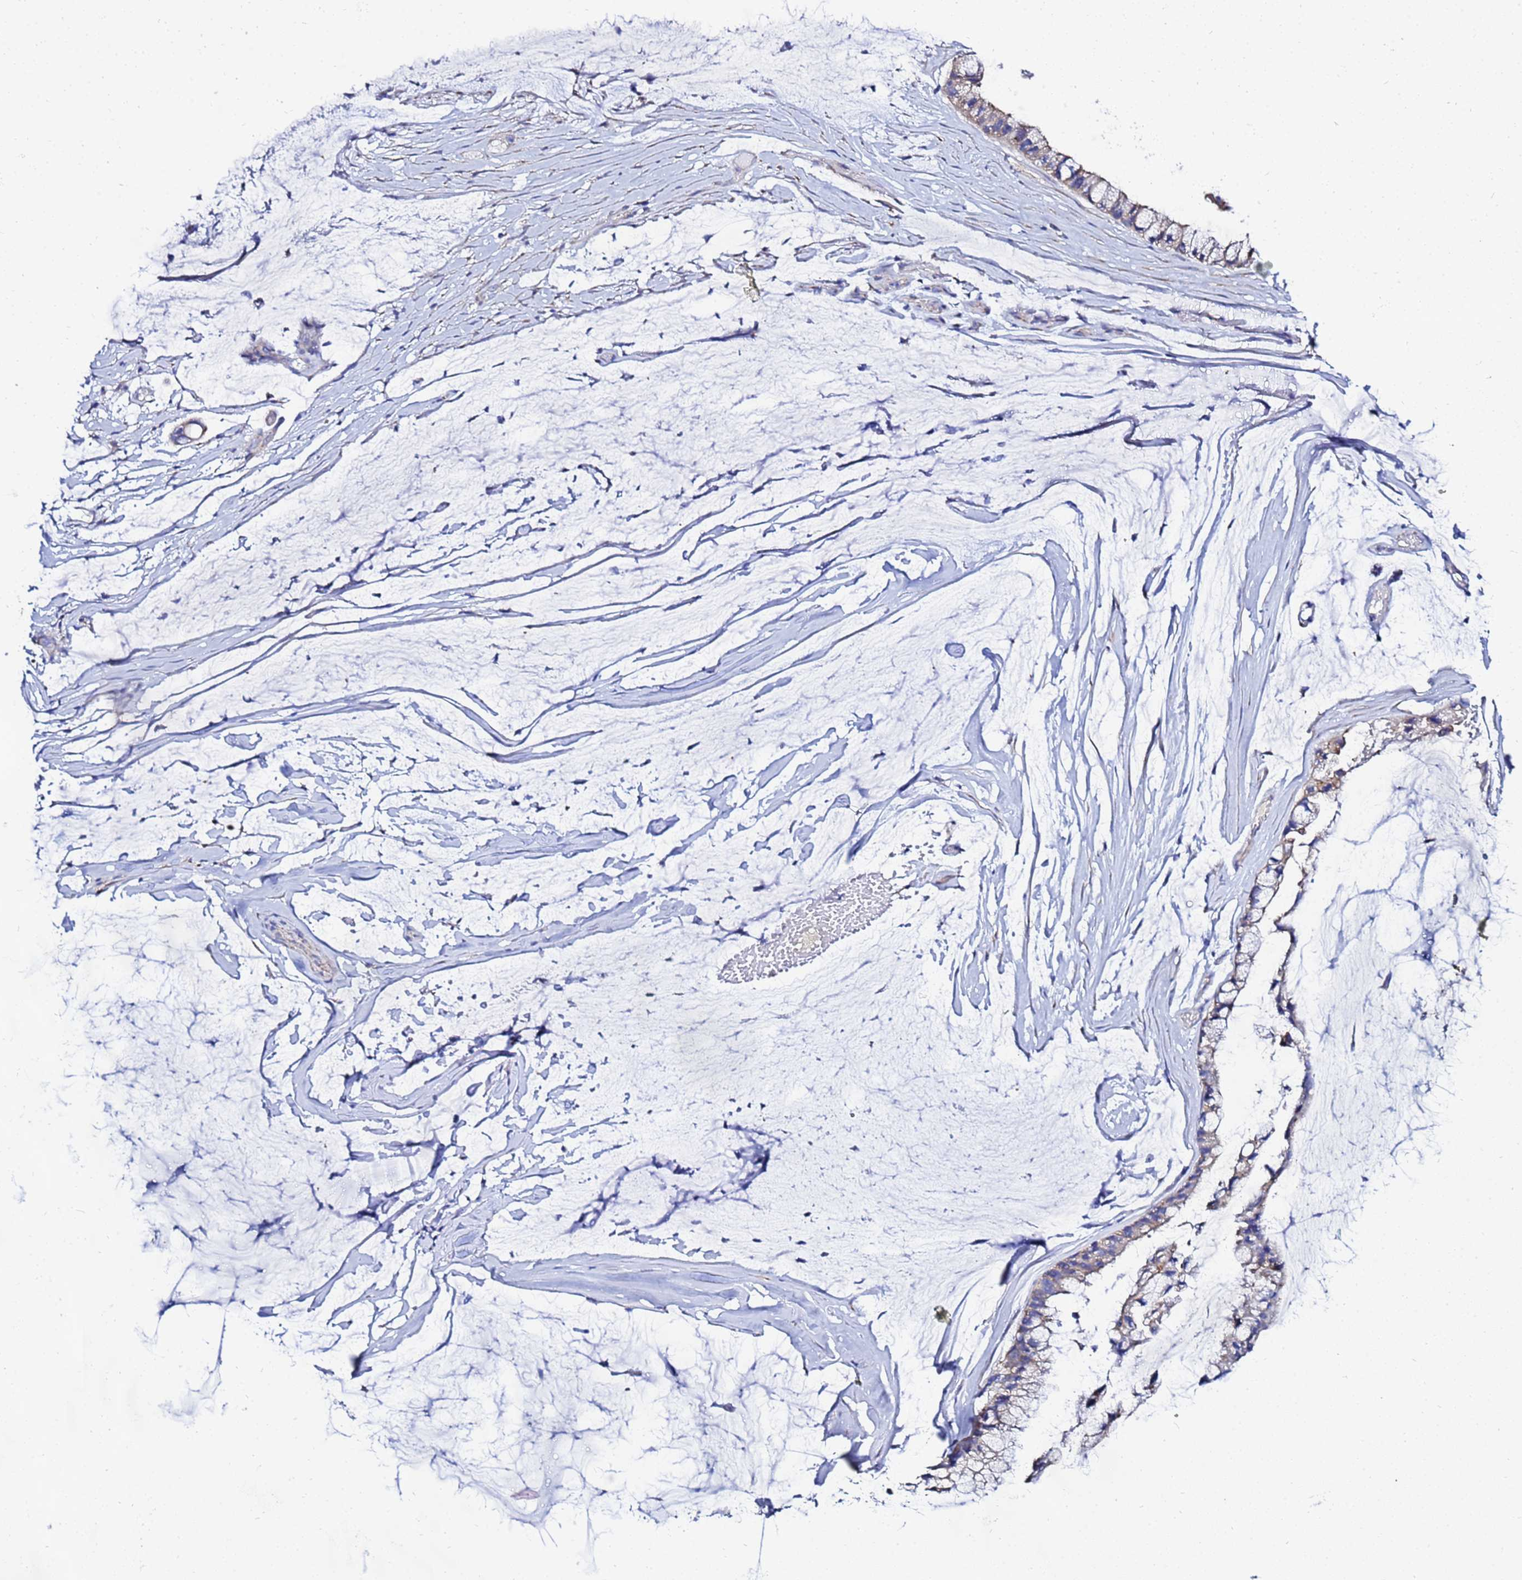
{"staining": {"intensity": "weak", "quantity": "<25%", "location": "cytoplasmic/membranous"}, "tissue": "ovarian cancer", "cell_type": "Tumor cells", "image_type": "cancer", "snomed": [{"axis": "morphology", "description": "Cystadenocarcinoma, mucinous, NOS"}, {"axis": "topography", "description": "Ovary"}], "caption": "High magnification brightfield microscopy of ovarian mucinous cystadenocarcinoma stained with DAB (3,3'-diaminobenzidine) (brown) and counterstained with hematoxylin (blue): tumor cells show no significant positivity. The staining was performed using DAB (3,3'-diaminobenzidine) to visualize the protein expression in brown, while the nuclei were stained in blue with hematoxylin (Magnification: 20x).", "gene": "FAHD2A", "patient": {"sex": "female", "age": 39}}